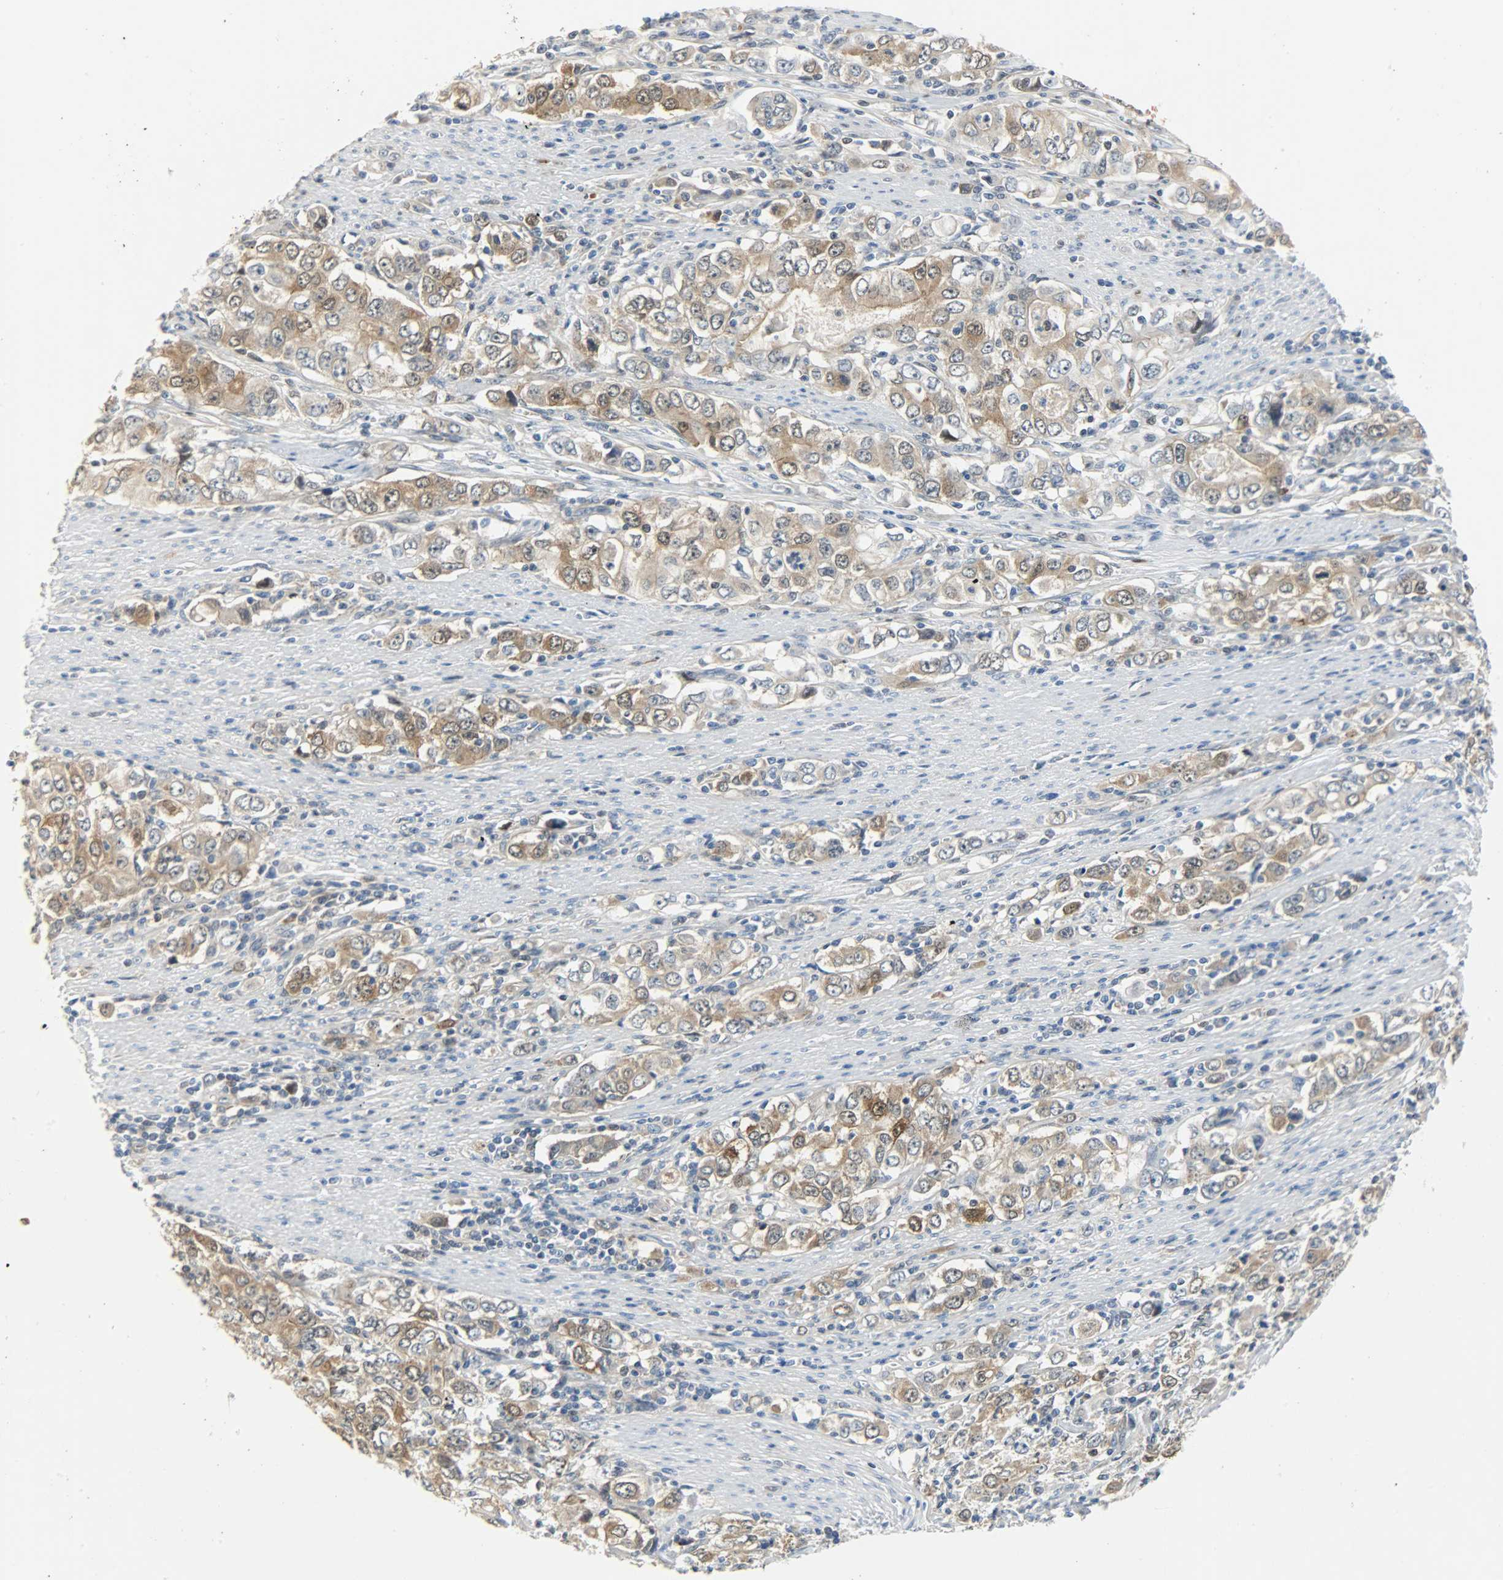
{"staining": {"intensity": "moderate", "quantity": ">75%", "location": "cytoplasmic/membranous"}, "tissue": "stomach cancer", "cell_type": "Tumor cells", "image_type": "cancer", "snomed": [{"axis": "morphology", "description": "Adenocarcinoma, NOS"}, {"axis": "topography", "description": "Stomach, lower"}], "caption": "Immunohistochemistry staining of stomach cancer, which demonstrates medium levels of moderate cytoplasmic/membranous positivity in approximately >75% of tumor cells indicating moderate cytoplasmic/membranous protein staining. The staining was performed using DAB (3,3'-diaminobenzidine) (brown) for protein detection and nuclei were counterstained in hematoxylin (blue).", "gene": "EIF4EBP1", "patient": {"sex": "female", "age": 72}}